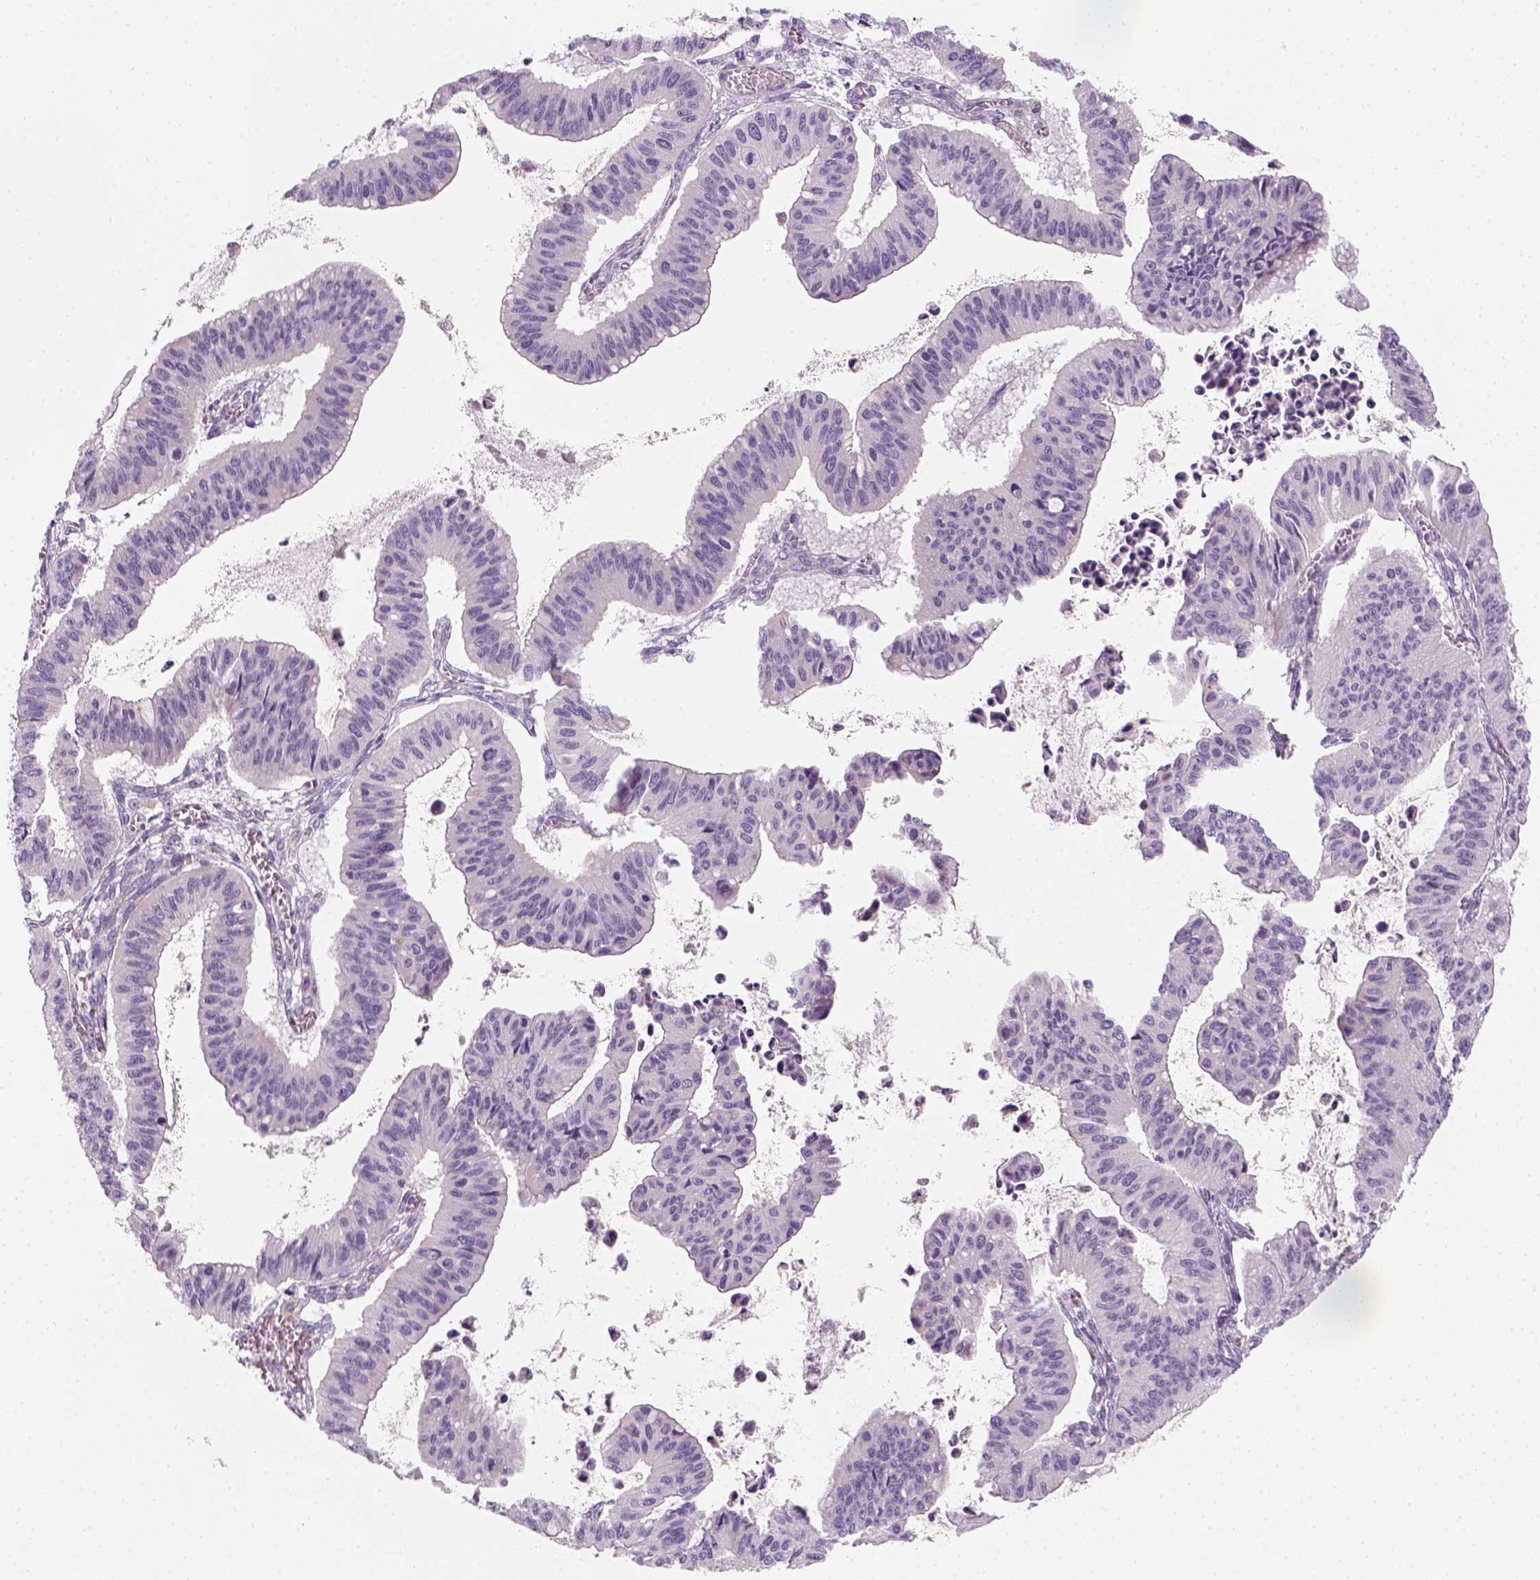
{"staining": {"intensity": "negative", "quantity": "none", "location": "none"}, "tissue": "ovarian cancer", "cell_type": "Tumor cells", "image_type": "cancer", "snomed": [{"axis": "morphology", "description": "Cystadenocarcinoma, mucinous, NOS"}, {"axis": "topography", "description": "Ovary"}], "caption": "Immunohistochemistry of human ovarian mucinous cystadenocarcinoma shows no staining in tumor cells.", "gene": "AWAT2", "patient": {"sex": "female", "age": 72}}